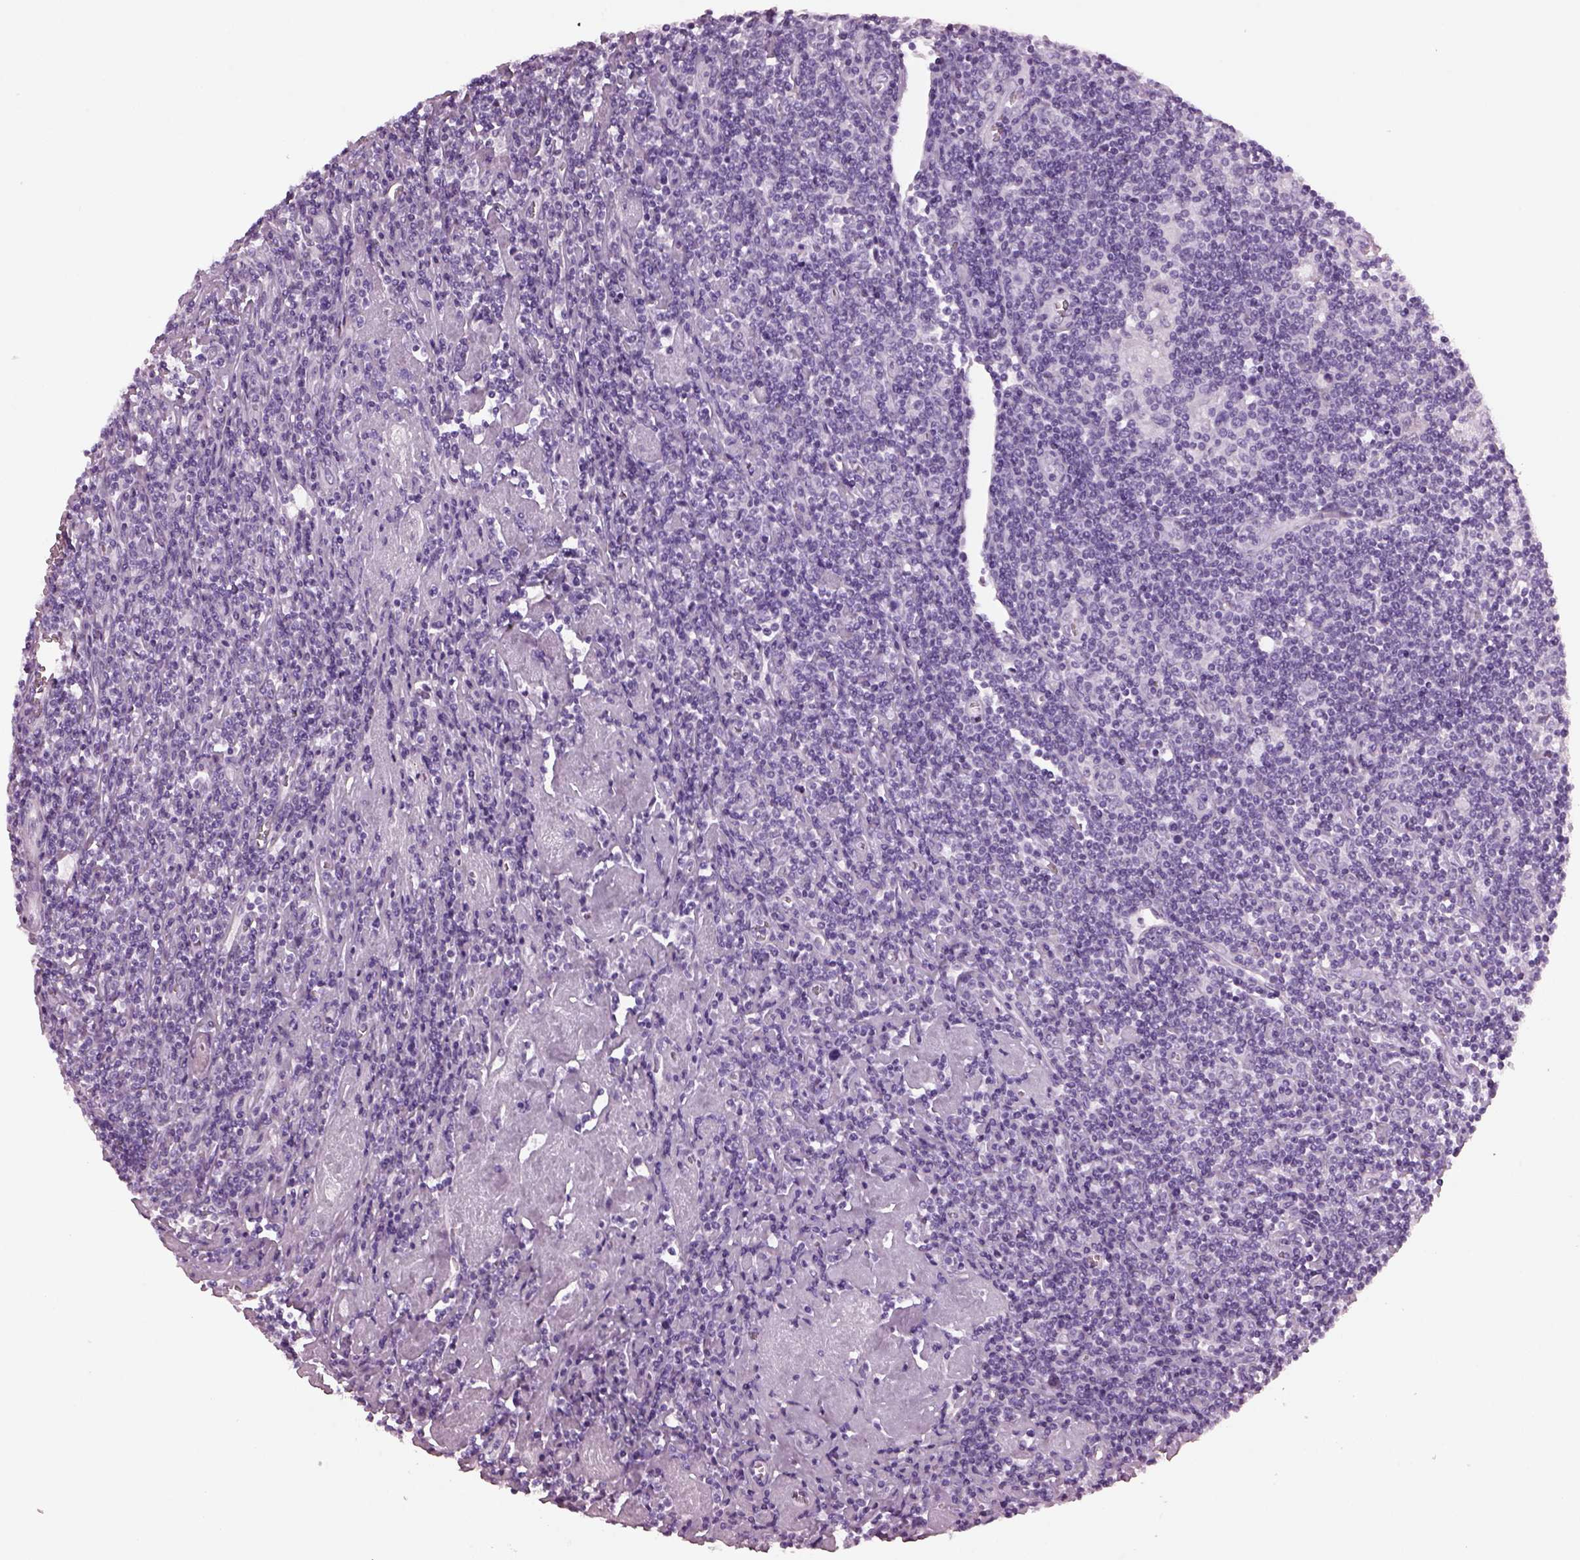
{"staining": {"intensity": "negative", "quantity": "none", "location": "none"}, "tissue": "lymphoma", "cell_type": "Tumor cells", "image_type": "cancer", "snomed": [{"axis": "morphology", "description": "Hodgkin's disease, NOS"}, {"axis": "topography", "description": "Lymph node"}], "caption": "Immunohistochemical staining of human lymphoma demonstrates no significant expression in tumor cells.", "gene": "KRTAP3-2", "patient": {"sex": "male", "age": 40}}